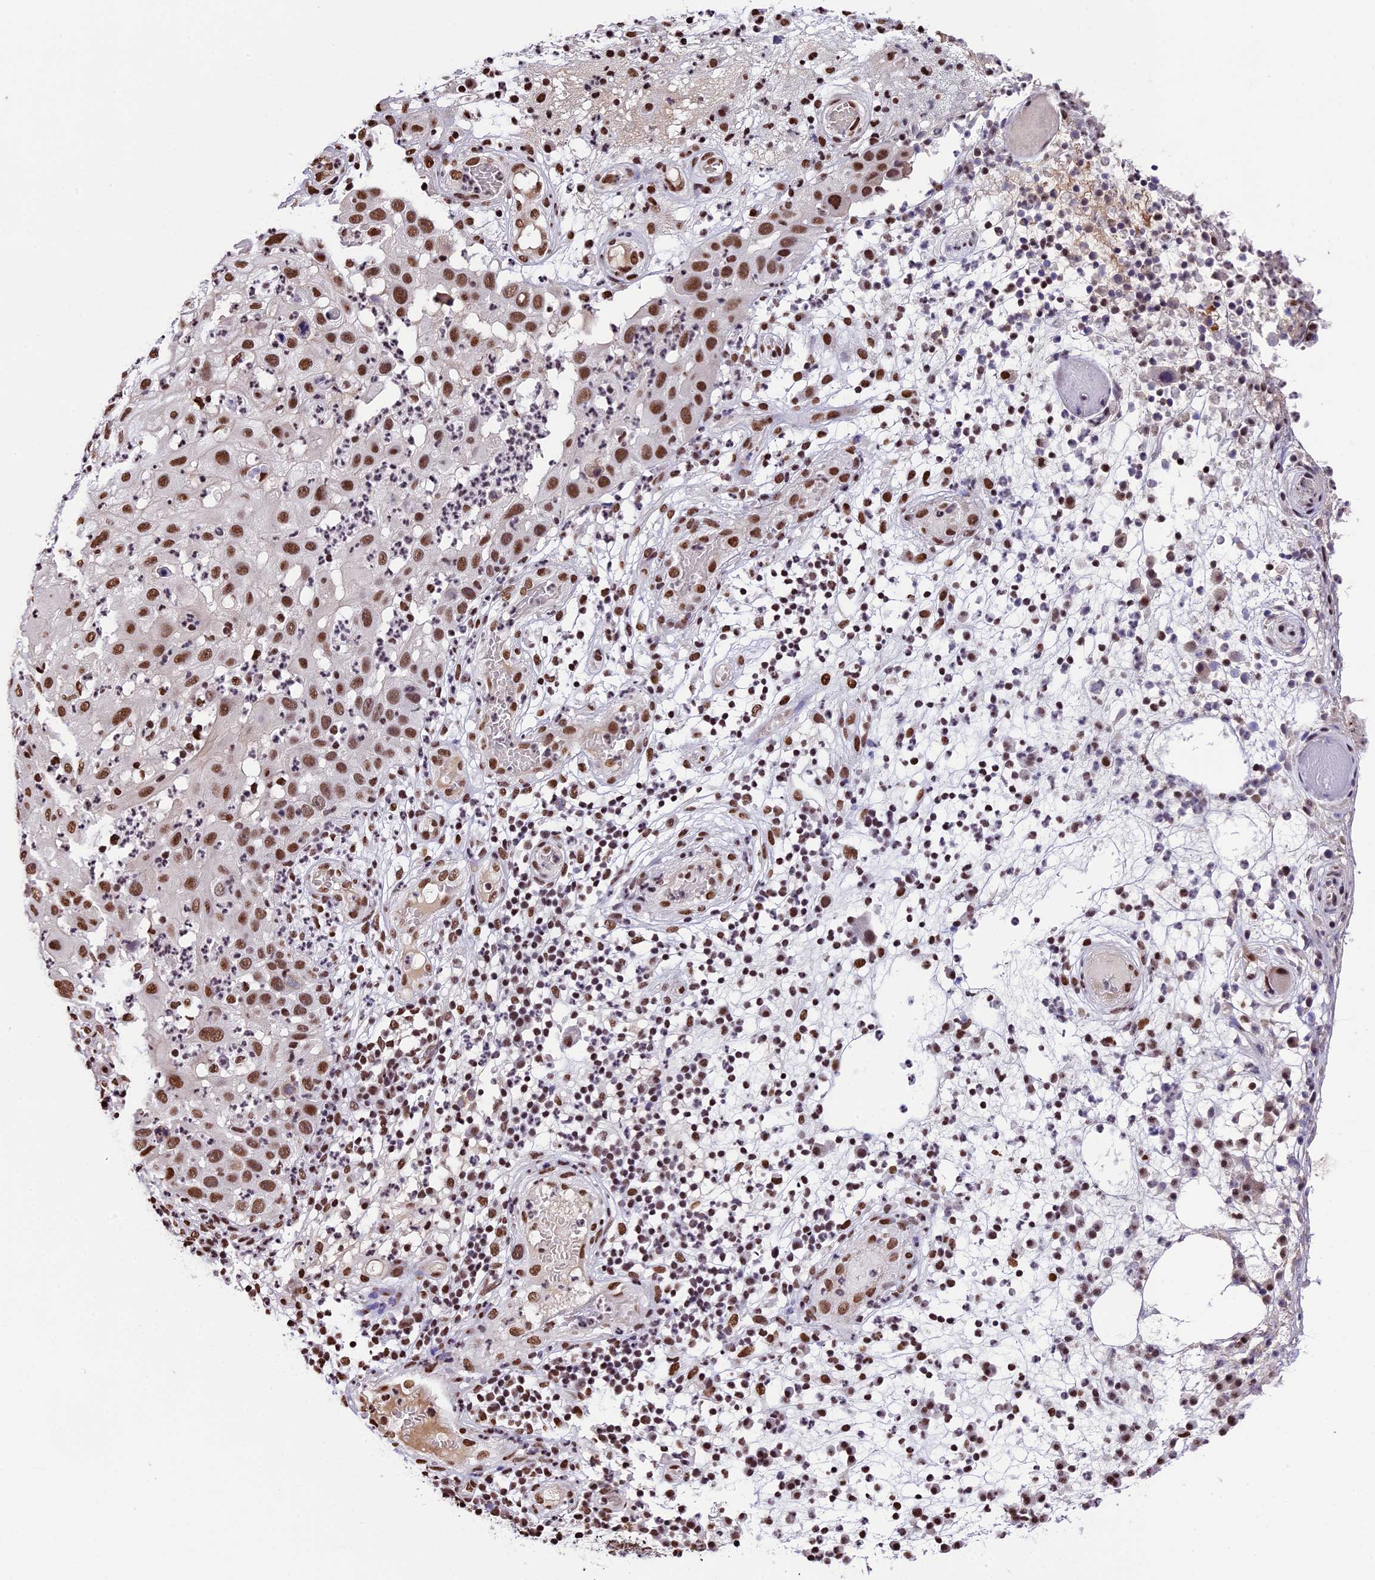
{"staining": {"intensity": "moderate", "quantity": ">75%", "location": "nuclear"}, "tissue": "skin cancer", "cell_type": "Tumor cells", "image_type": "cancer", "snomed": [{"axis": "morphology", "description": "Squamous cell carcinoma, NOS"}, {"axis": "topography", "description": "Skin"}], "caption": "A photomicrograph of human skin cancer stained for a protein reveals moderate nuclear brown staining in tumor cells.", "gene": "POLR3E", "patient": {"sex": "female", "age": 44}}